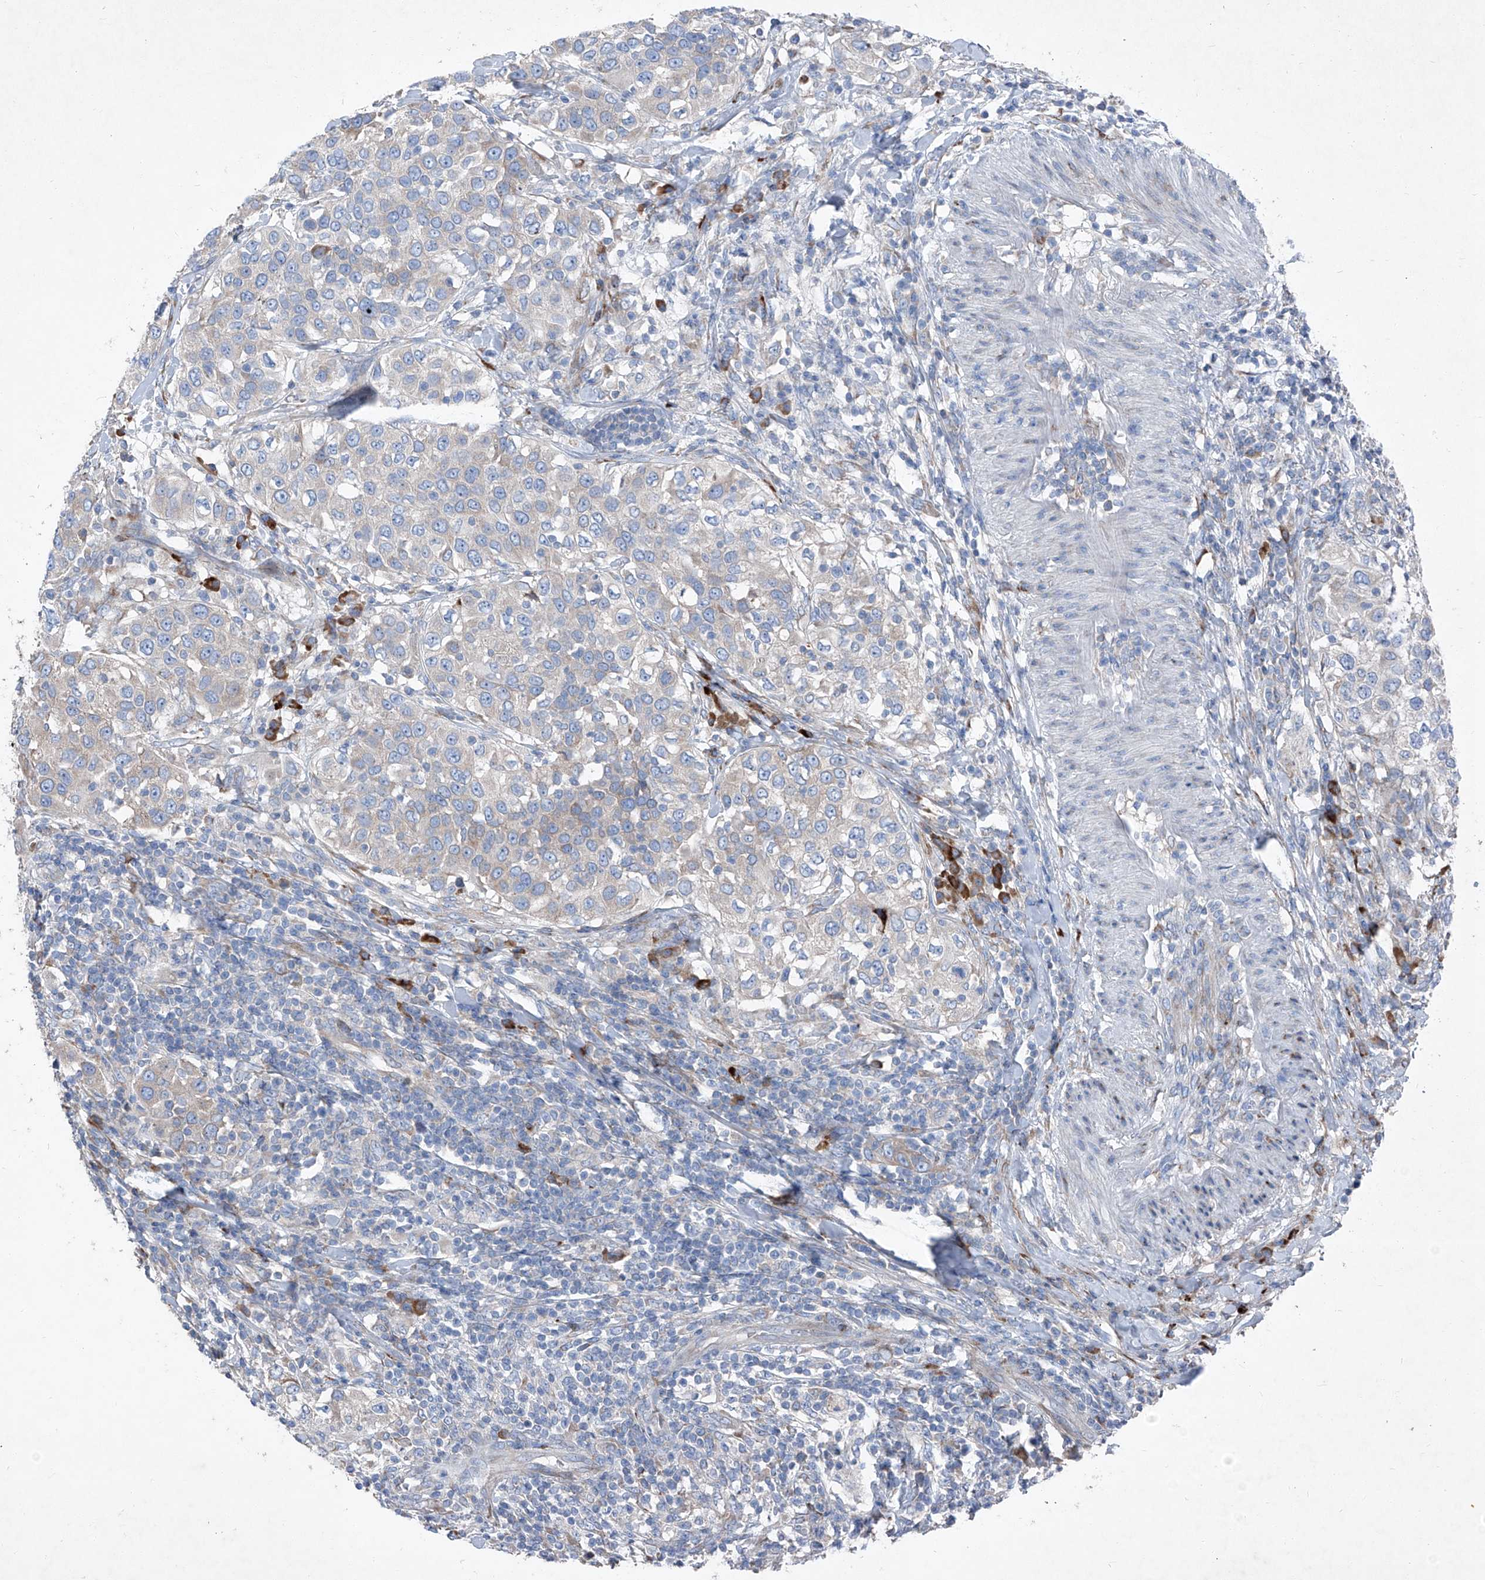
{"staining": {"intensity": "weak", "quantity": "<25%", "location": "cytoplasmic/membranous"}, "tissue": "urothelial cancer", "cell_type": "Tumor cells", "image_type": "cancer", "snomed": [{"axis": "morphology", "description": "Urothelial carcinoma, High grade"}, {"axis": "topography", "description": "Urinary bladder"}], "caption": "Tumor cells show no significant protein staining in urothelial carcinoma (high-grade).", "gene": "IFI27", "patient": {"sex": "female", "age": 80}}